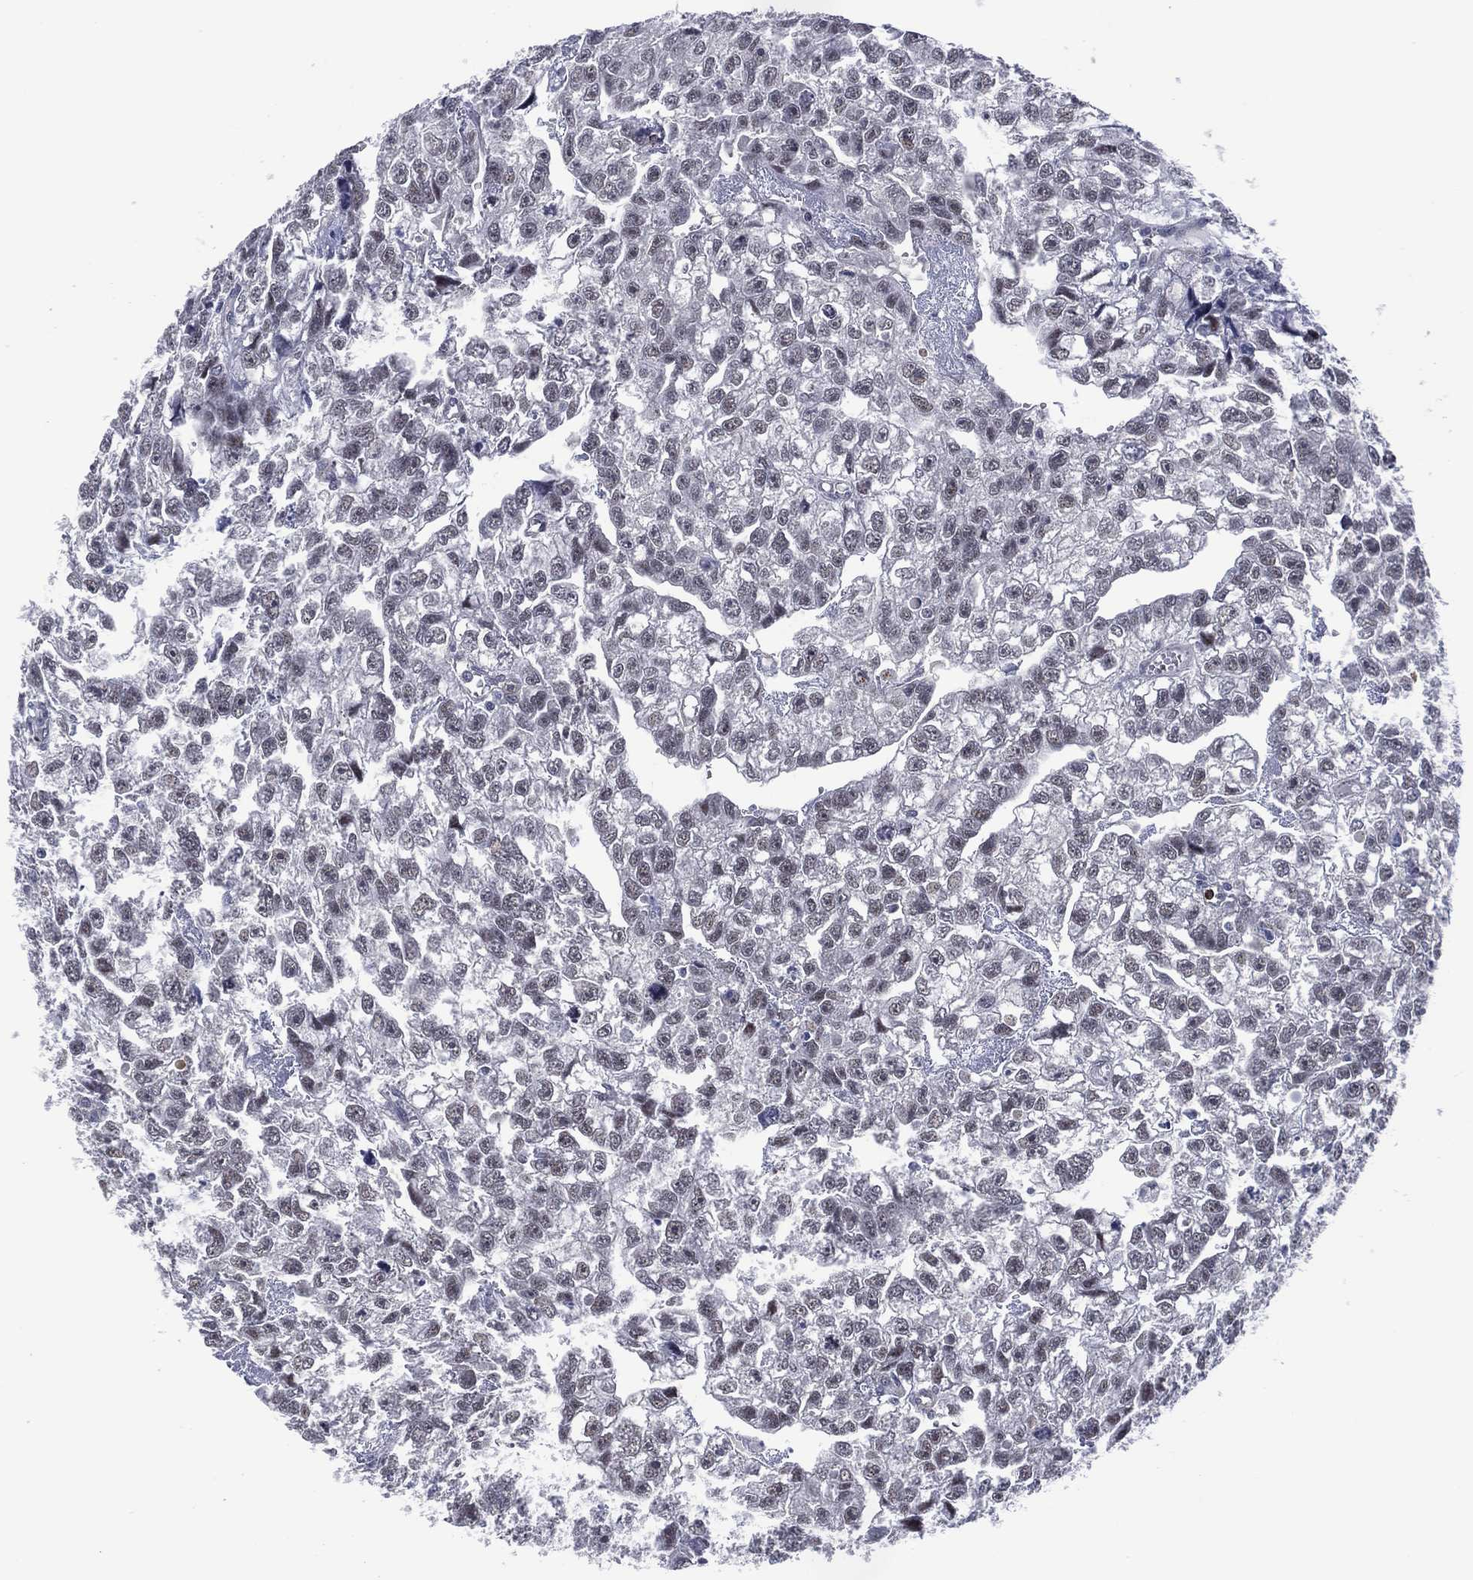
{"staining": {"intensity": "negative", "quantity": "none", "location": "none"}, "tissue": "testis cancer", "cell_type": "Tumor cells", "image_type": "cancer", "snomed": [{"axis": "morphology", "description": "Carcinoma, Embryonal, NOS"}, {"axis": "morphology", "description": "Teratoma, malignant, NOS"}, {"axis": "topography", "description": "Testis"}], "caption": "Testis cancer was stained to show a protein in brown. There is no significant staining in tumor cells.", "gene": "DPP4", "patient": {"sex": "male", "age": 44}}